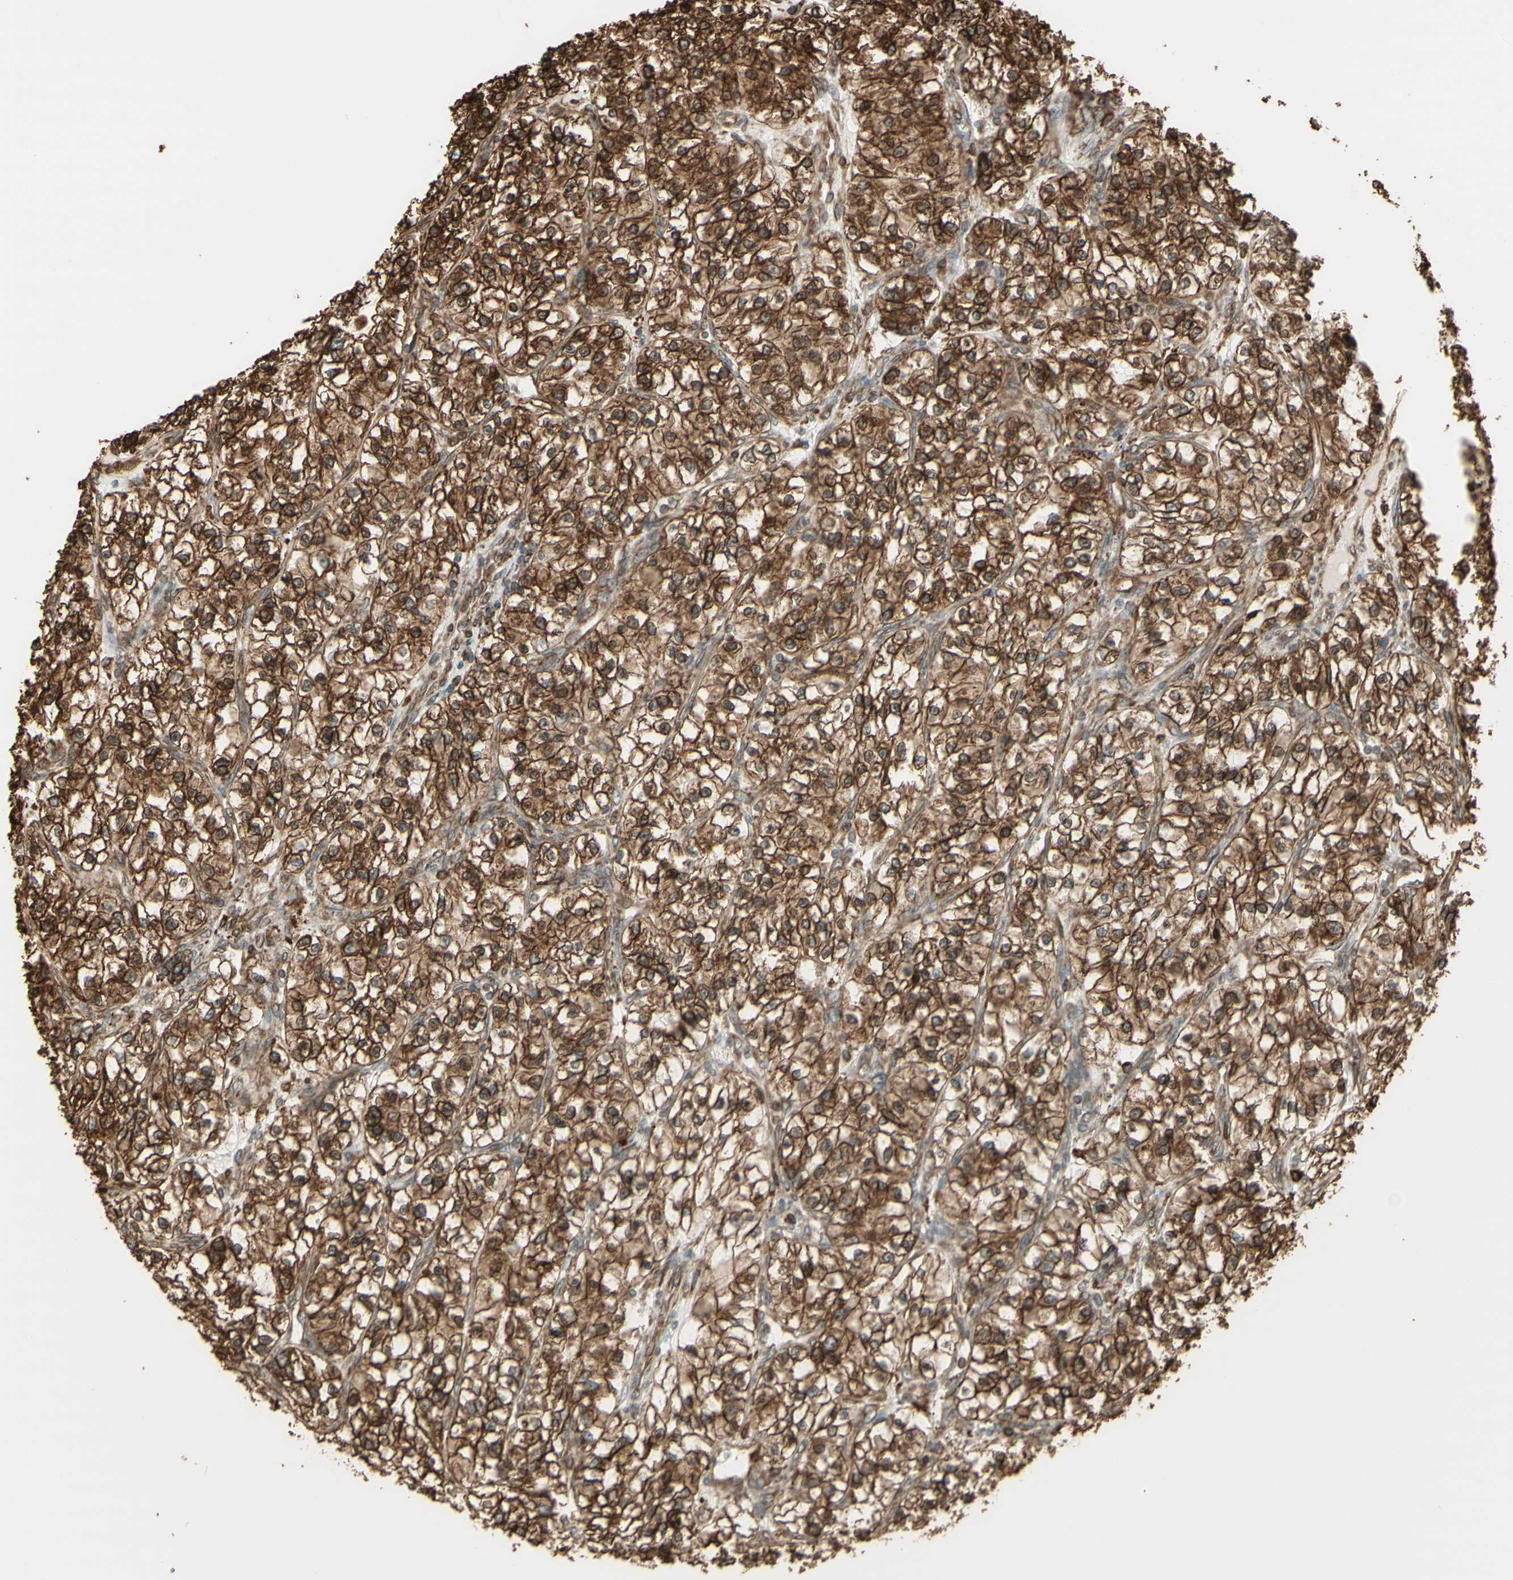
{"staining": {"intensity": "strong", "quantity": "25%-75%", "location": "cytoplasmic/membranous"}, "tissue": "renal cancer", "cell_type": "Tumor cells", "image_type": "cancer", "snomed": [{"axis": "morphology", "description": "Adenocarcinoma, NOS"}, {"axis": "topography", "description": "Kidney"}], "caption": "DAB immunohistochemical staining of human renal adenocarcinoma exhibits strong cytoplasmic/membranous protein staining in about 25%-75% of tumor cells.", "gene": "CANX", "patient": {"sex": "female", "age": 57}}